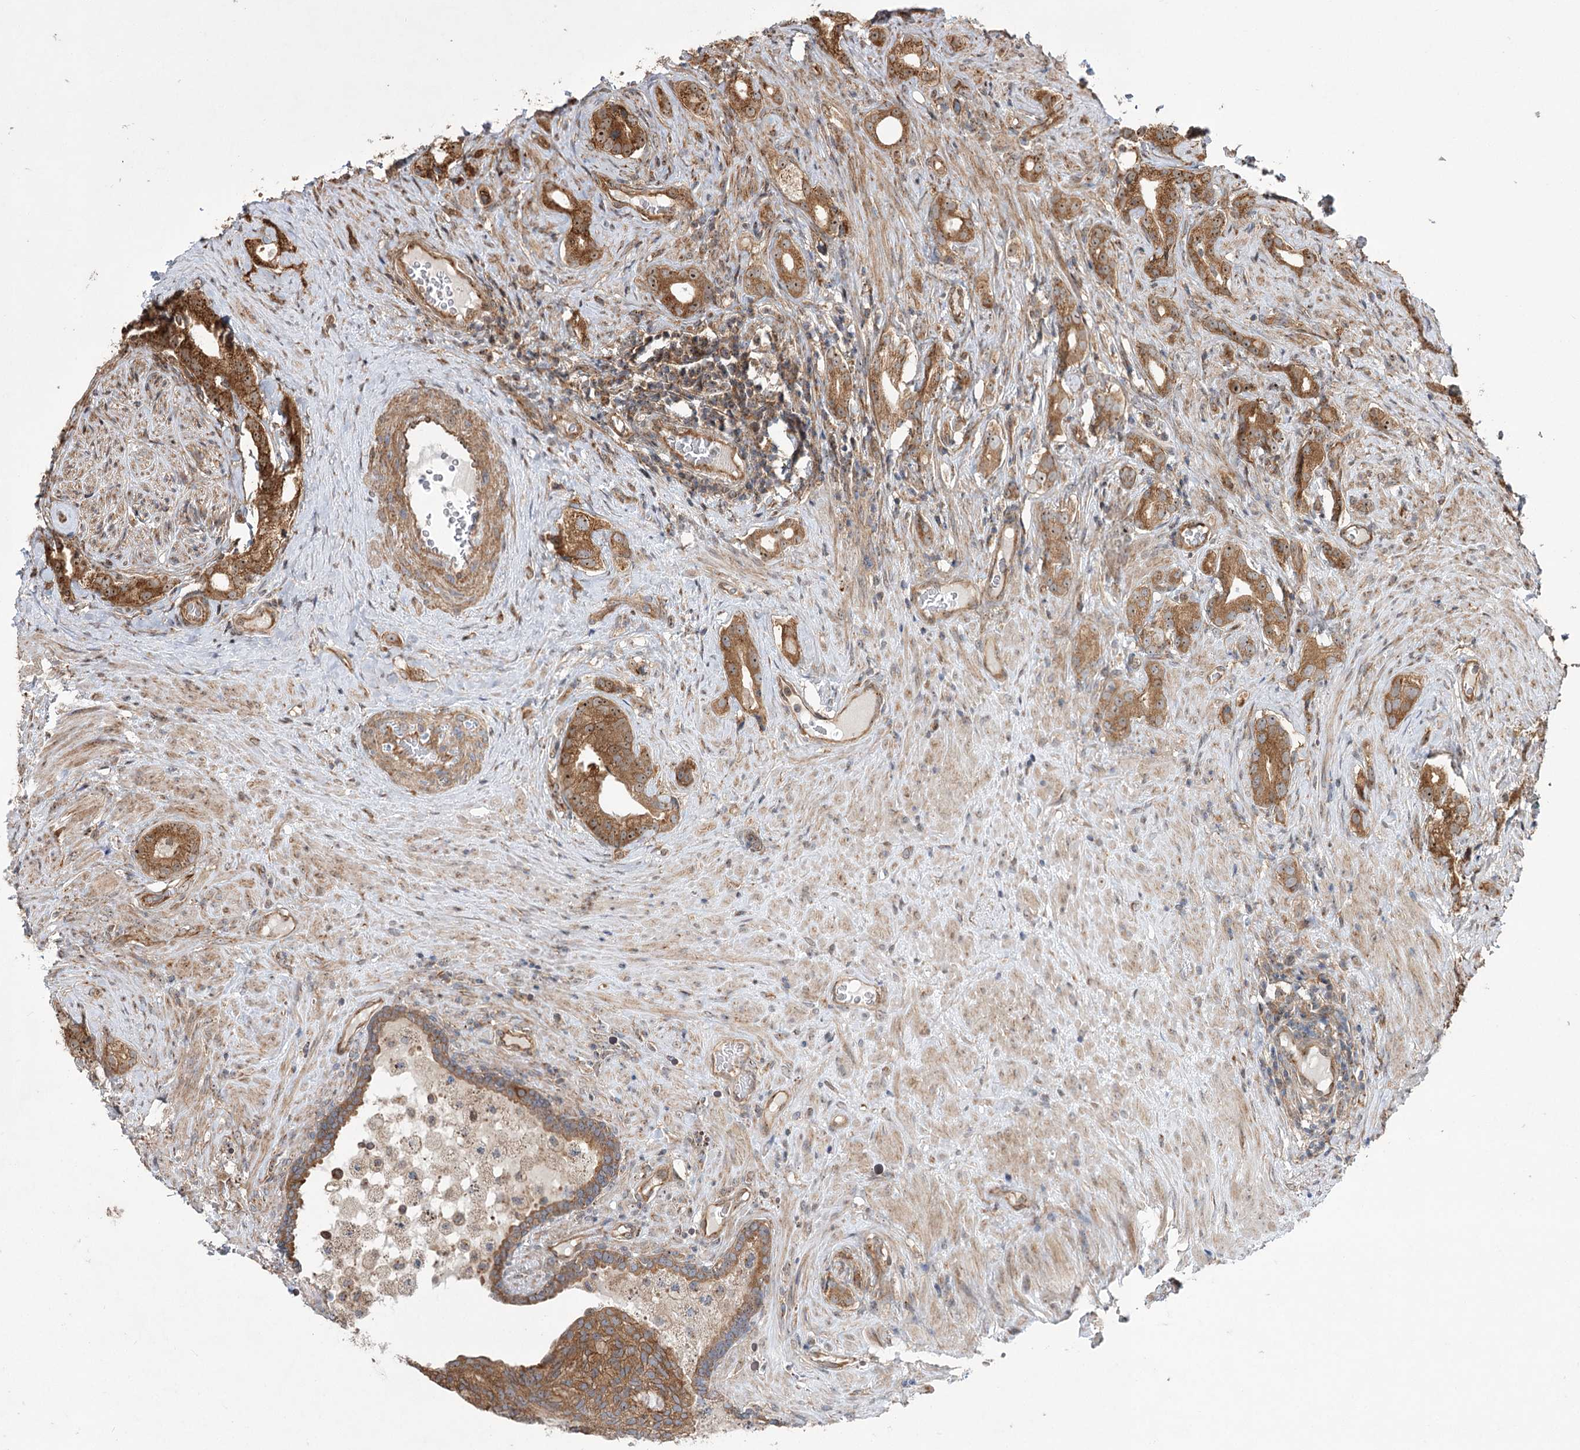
{"staining": {"intensity": "strong", "quantity": ">75%", "location": "cytoplasmic/membranous,nuclear"}, "tissue": "prostate cancer", "cell_type": "Tumor cells", "image_type": "cancer", "snomed": [{"axis": "morphology", "description": "Adenocarcinoma, Low grade"}, {"axis": "topography", "description": "Prostate"}], "caption": "DAB (3,3'-diaminobenzidine) immunohistochemical staining of low-grade adenocarcinoma (prostate) displays strong cytoplasmic/membranous and nuclear protein expression in approximately >75% of tumor cells.", "gene": "SERINC5", "patient": {"sex": "male", "age": 71}}